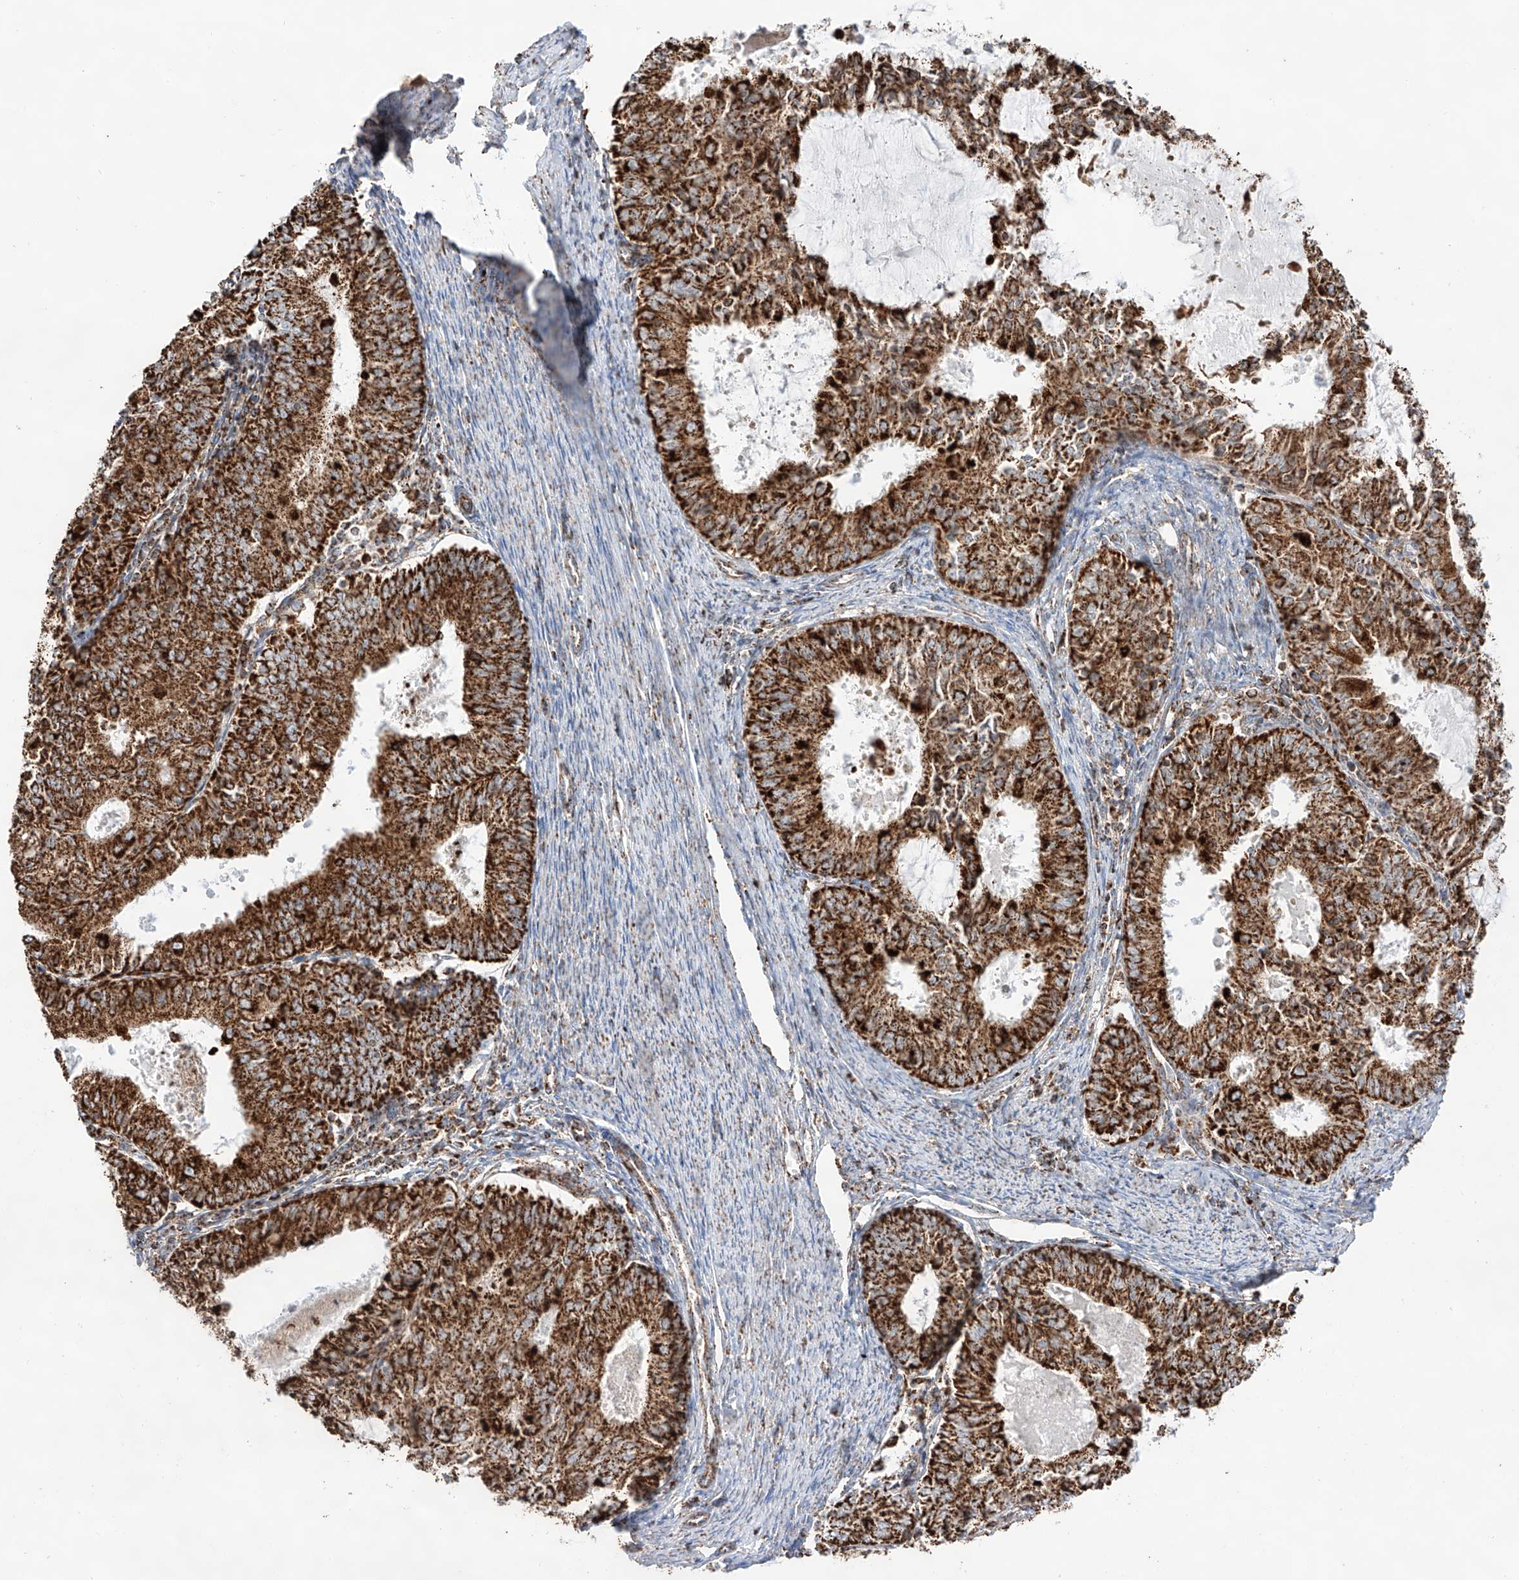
{"staining": {"intensity": "strong", "quantity": ">75%", "location": "cytoplasmic/membranous"}, "tissue": "endometrial cancer", "cell_type": "Tumor cells", "image_type": "cancer", "snomed": [{"axis": "morphology", "description": "Adenocarcinoma, NOS"}, {"axis": "topography", "description": "Endometrium"}], "caption": "Strong cytoplasmic/membranous protein positivity is seen in approximately >75% of tumor cells in endometrial adenocarcinoma.", "gene": "TTC27", "patient": {"sex": "female", "age": 57}}